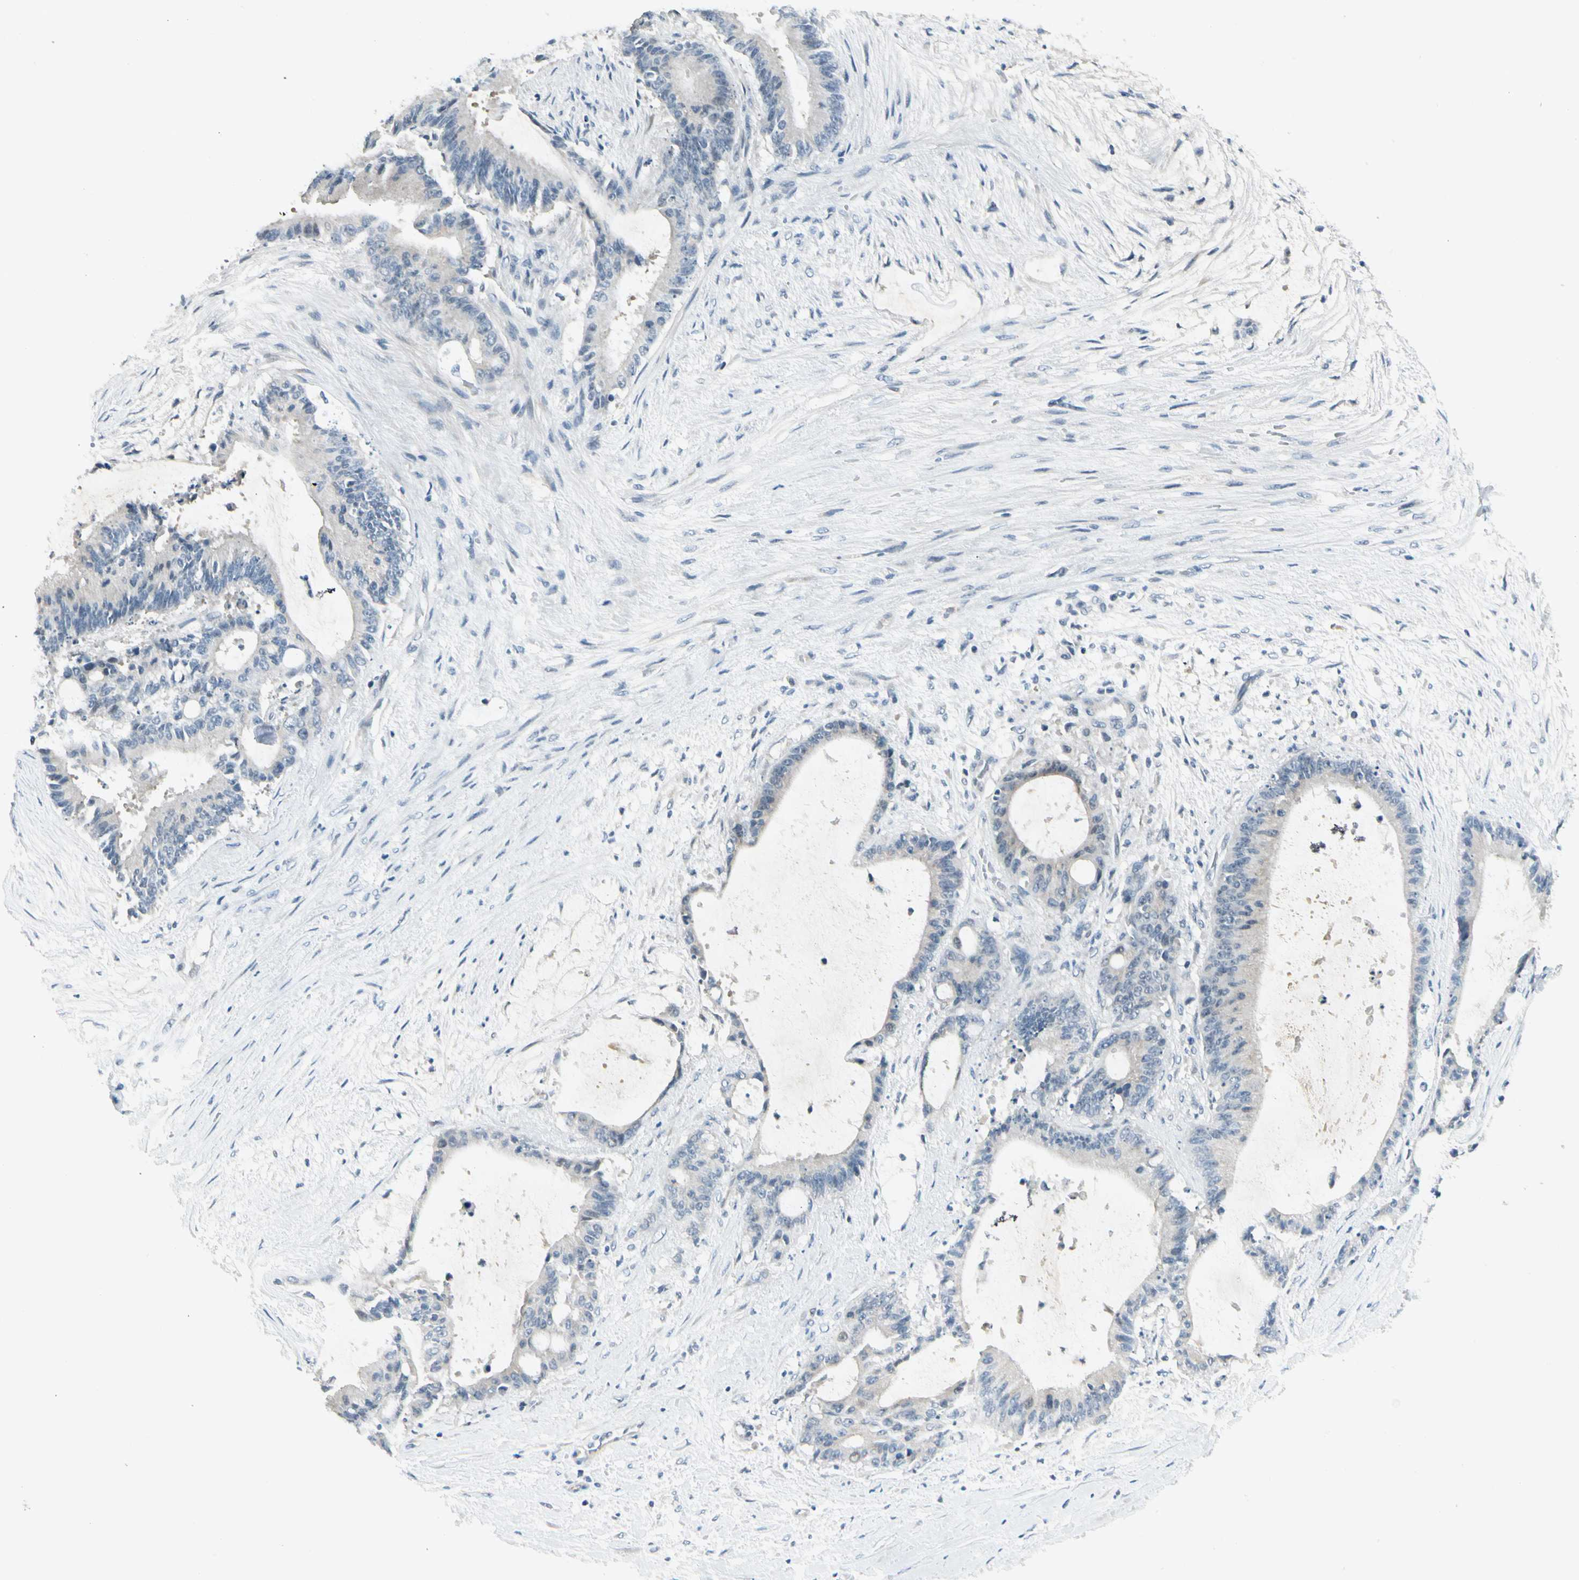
{"staining": {"intensity": "negative", "quantity": "none", "location": "none"}, "tissue": "liver cancer", "cell_type": "Tumor cells", "image_type": "cancer", "snomed": [{"axis": "morphology", "description": "Cholangiocarcinoma"}, {"axis": "topography", "description": "Liver"}], "caption": "This is an IHC photomicrograph of liver cholangiocarcinoma. There is no expression in tumor cells.", "gene": "ZSCAN1", "patient": {"sex": "female", "age": 73}}